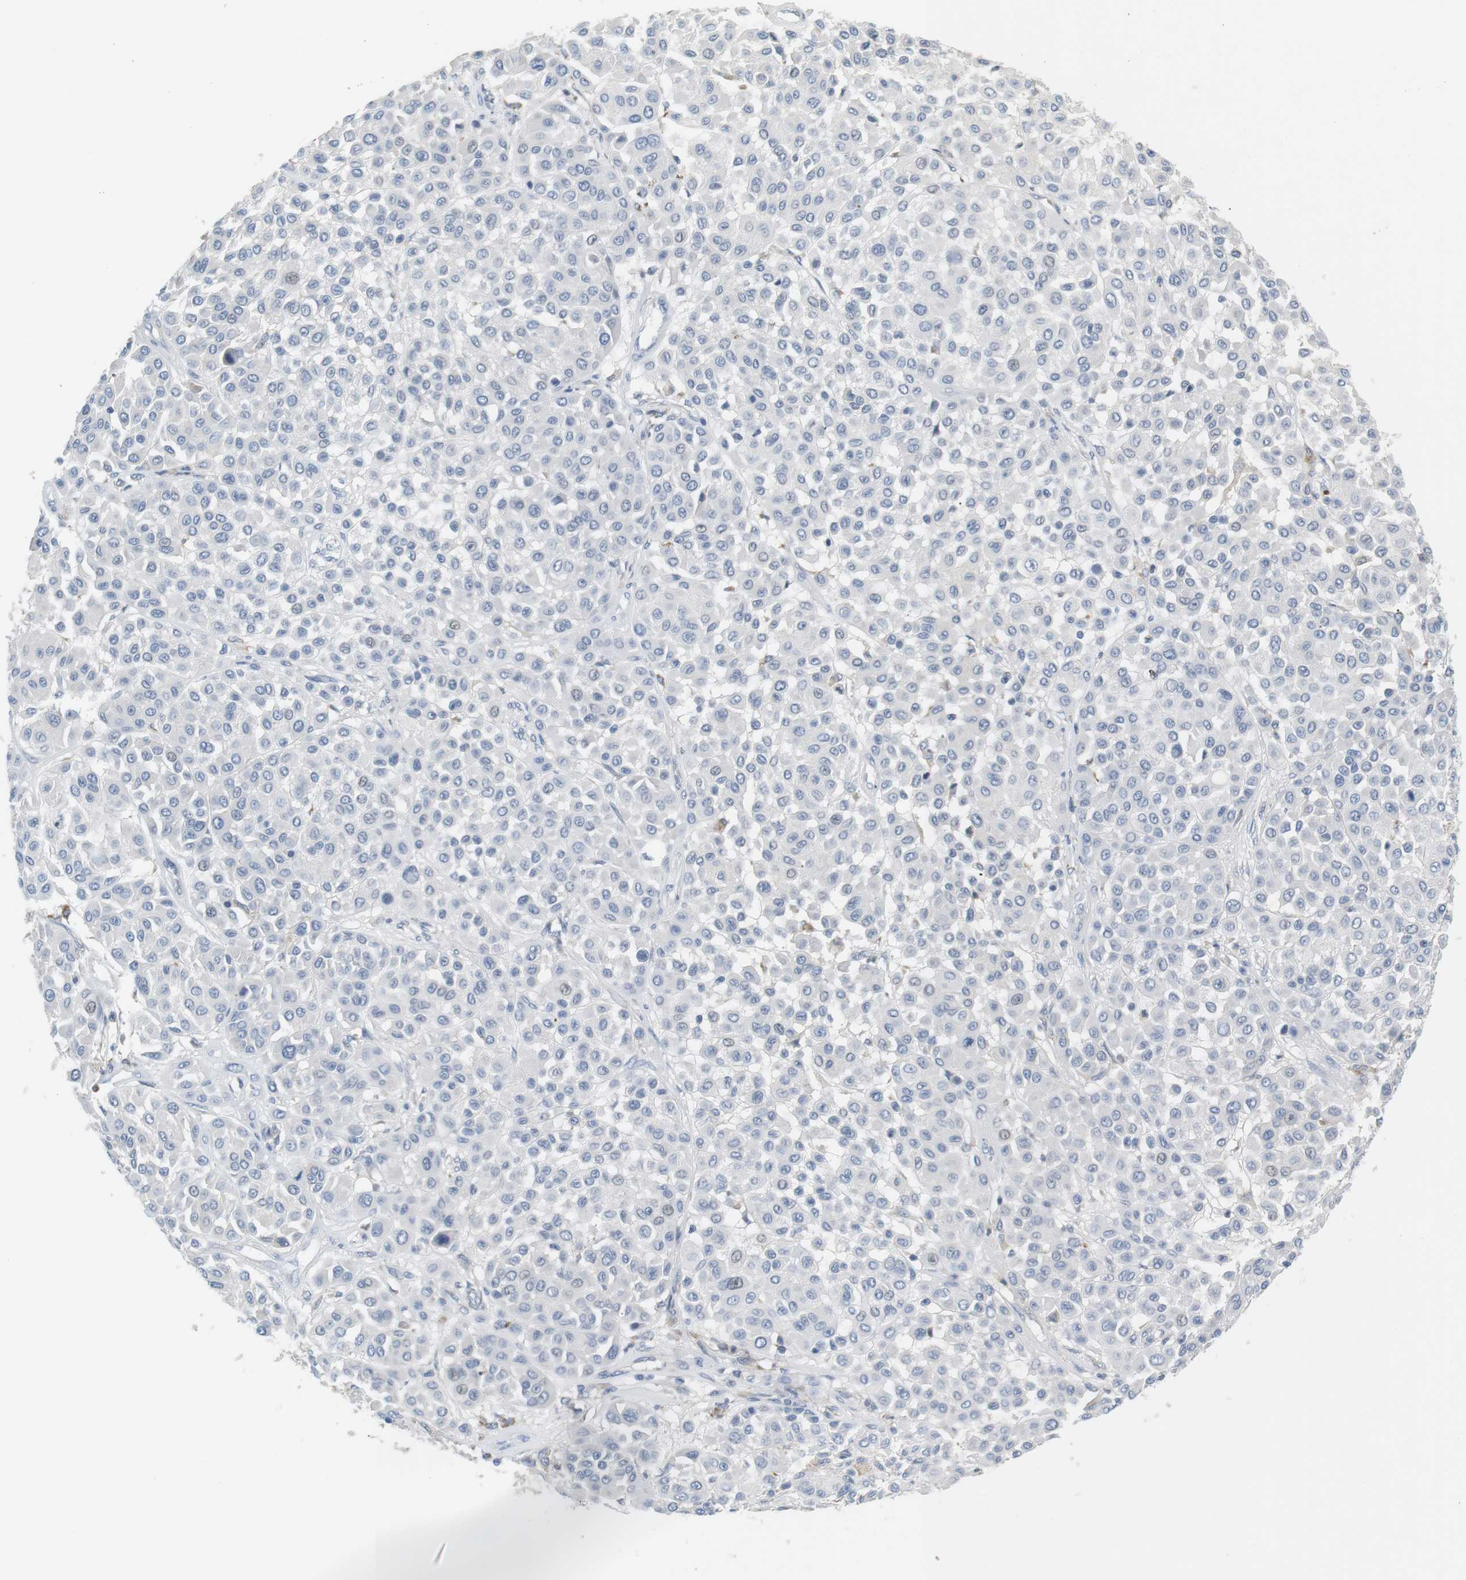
{"staining": {"intensity": "negative", "quantity": "none", "location": "none"}, "tissue": "melanoma", "cell_type": "Tumor cells", "image_type": "cancer", "snomed": [{"axis": "morphology", "description": "Malignant melanoma, Metastatic site"}, {"axis": "topography", "description": "Soft tissue"}], "caption": "An IHC photomicrograph of malignant melanoma (metastatic site) is shown. There is no staining in tumor cells of malignant melanoma (metastatic site).", "gene": "CD300E", "patient": {"sex": "male", "age": 41}}